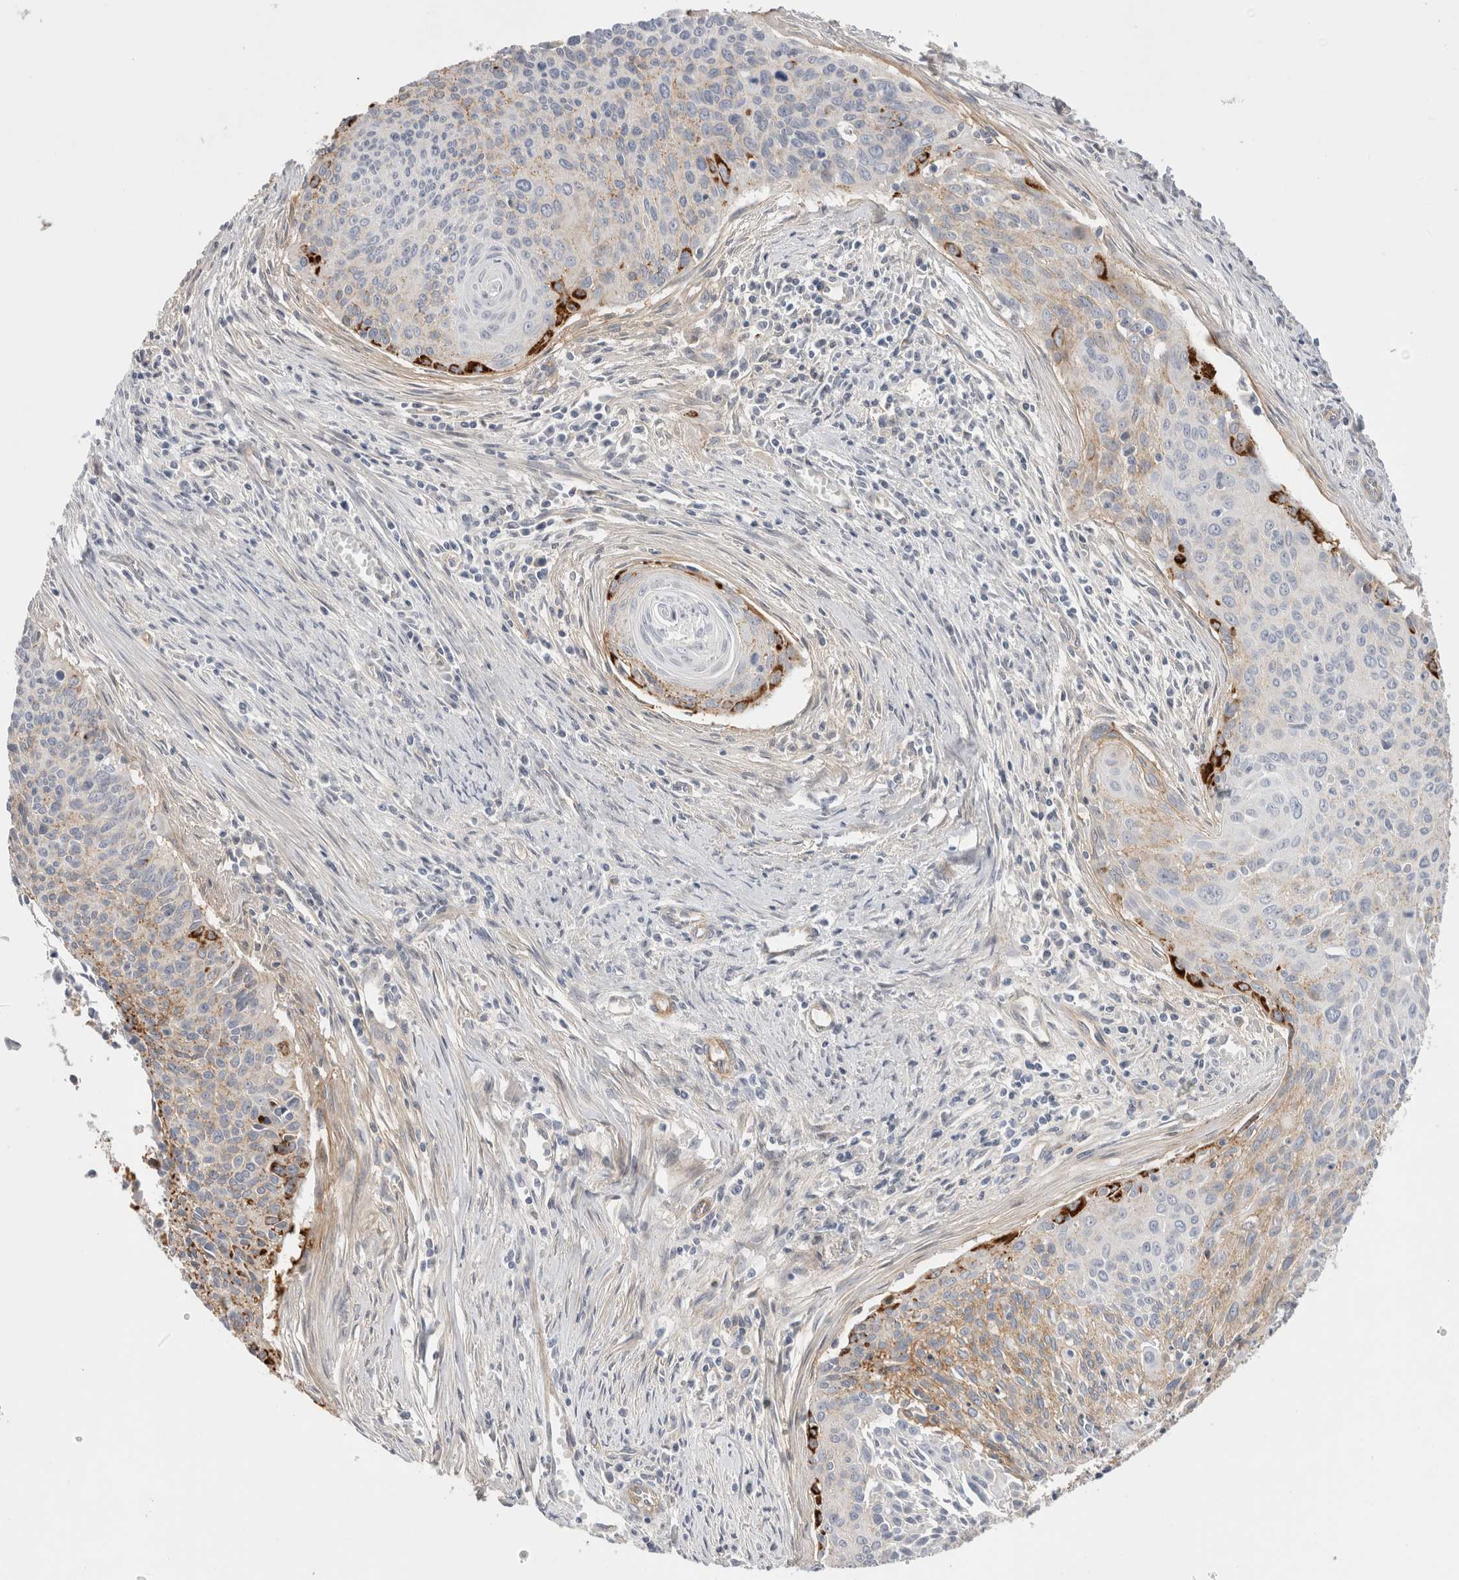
{"staining": {"intensity": "strong", "quantity": "<25%", "location": "cytoplasmic/membranous"}, "tissue": "cervical cancer", "cell_type": "Tumor cells", "image_type": "cancer", "snomed": [{"axis": "morphology", "description": "Squamous cell carcinoma, NOS"}, {"axis": "topography", "description": "Cervix"}], "caption": "Cervical cancer stained with DAB (3,3'-diaminobenzidine) IHC displays medium levels of strong cytoplasmic/membranous expression in about <25% of tumor cells.", "gene": "VANGL1", "patient": {"sex": "female", "age": 55}}